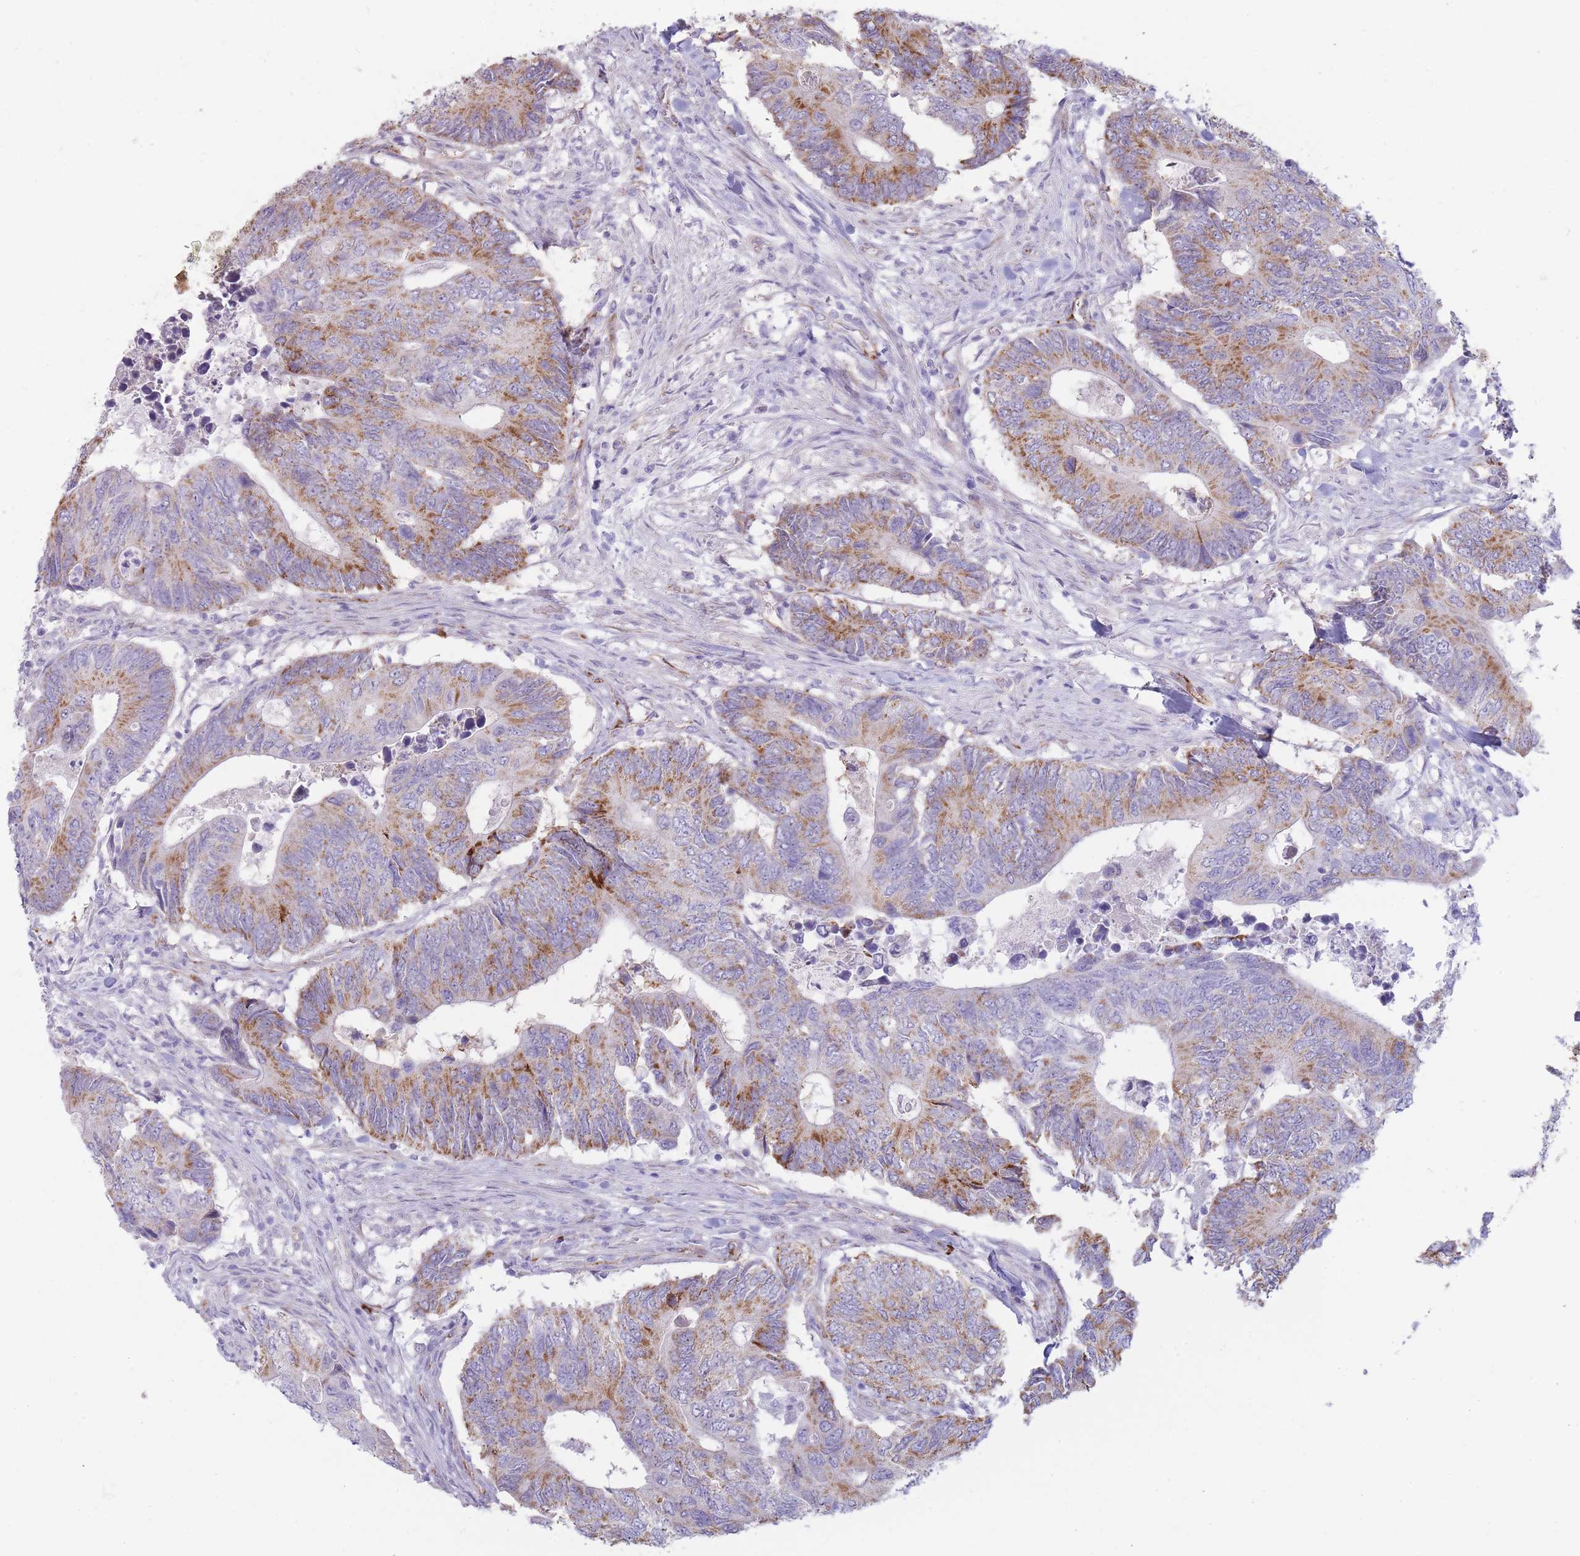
{"staining": {"intensity": "moderate", "quantity": ">75%", "location": "cytoplasmic/membranous"}, "tissue": "colorectal cancer", "cell_type": "Tumor cells", "image_type": "cancer", "snomed": [{"axis": "morphology", "description": "Adenocarcinoma, NOS"}, {"axis": "topography", "description": "Colon"}], "caption": "Protein expression by IHC shows moderate cytoplasmic/membranous expression in about >75% of tumor cells in colorectal cancer (adenocarcinoma).", "gene": "UTP14A", "patient": {"sex": "male", "age": 87}}